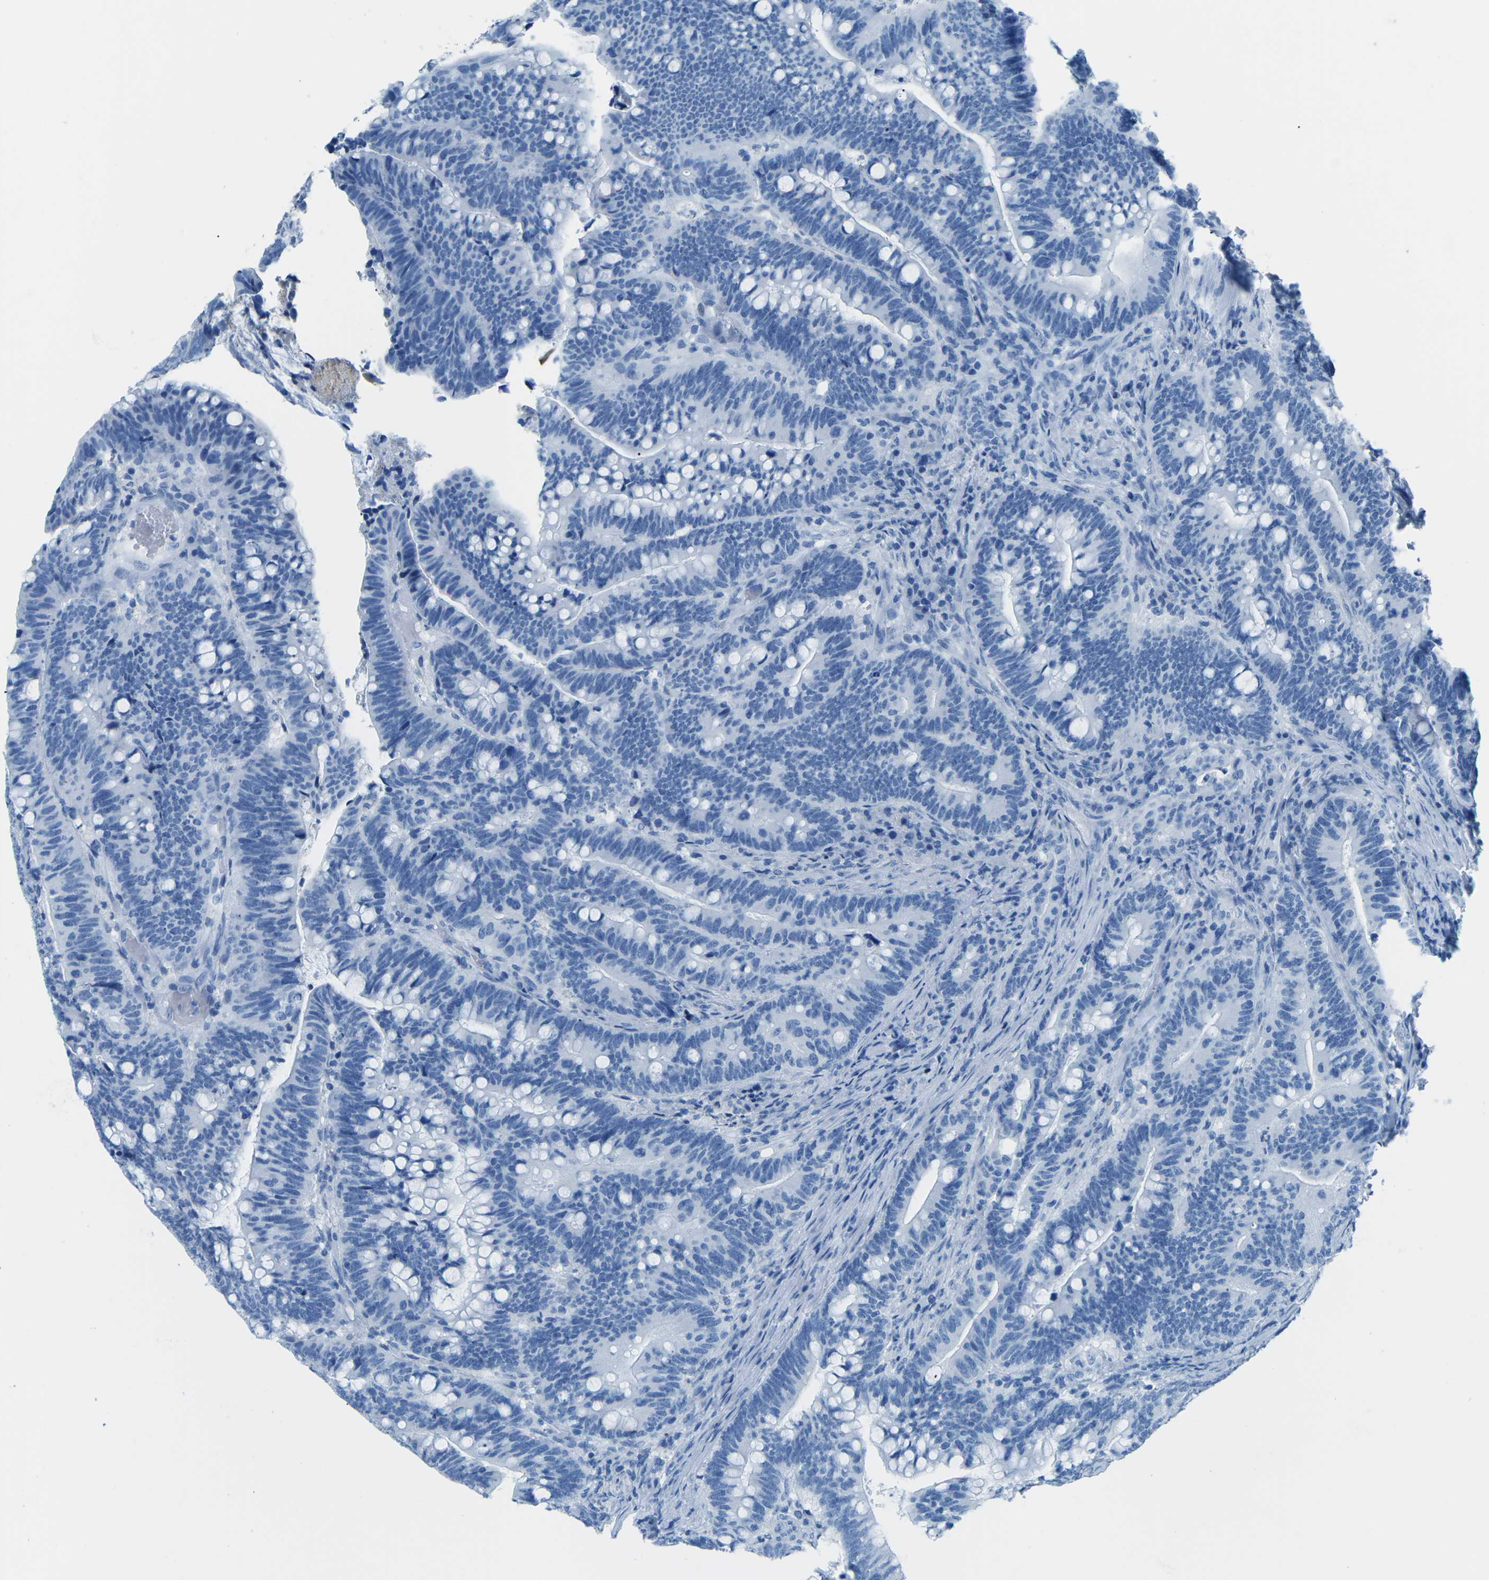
{"staining": {"intensity": "negative", "quantity": "none", "location": "none"}, "tissue": "colorectal cancer", "cell_type": "Tumor cells", "image_type": "cancer", "snomed": [{"axis": "morphology", "description": "Normal tissue, NOS"}, {"axis": "morphology", "description": "Adenocarcinoma, NOS"}, {"axis": "topography", "description": "Colon"}], "caption": "This is an immunohistochemistry image of adenocarcinoma (colorectal). There is no expression in tumor cells.", "gene": "MYH8", "patient": {"sex": "female", "age": 66}}